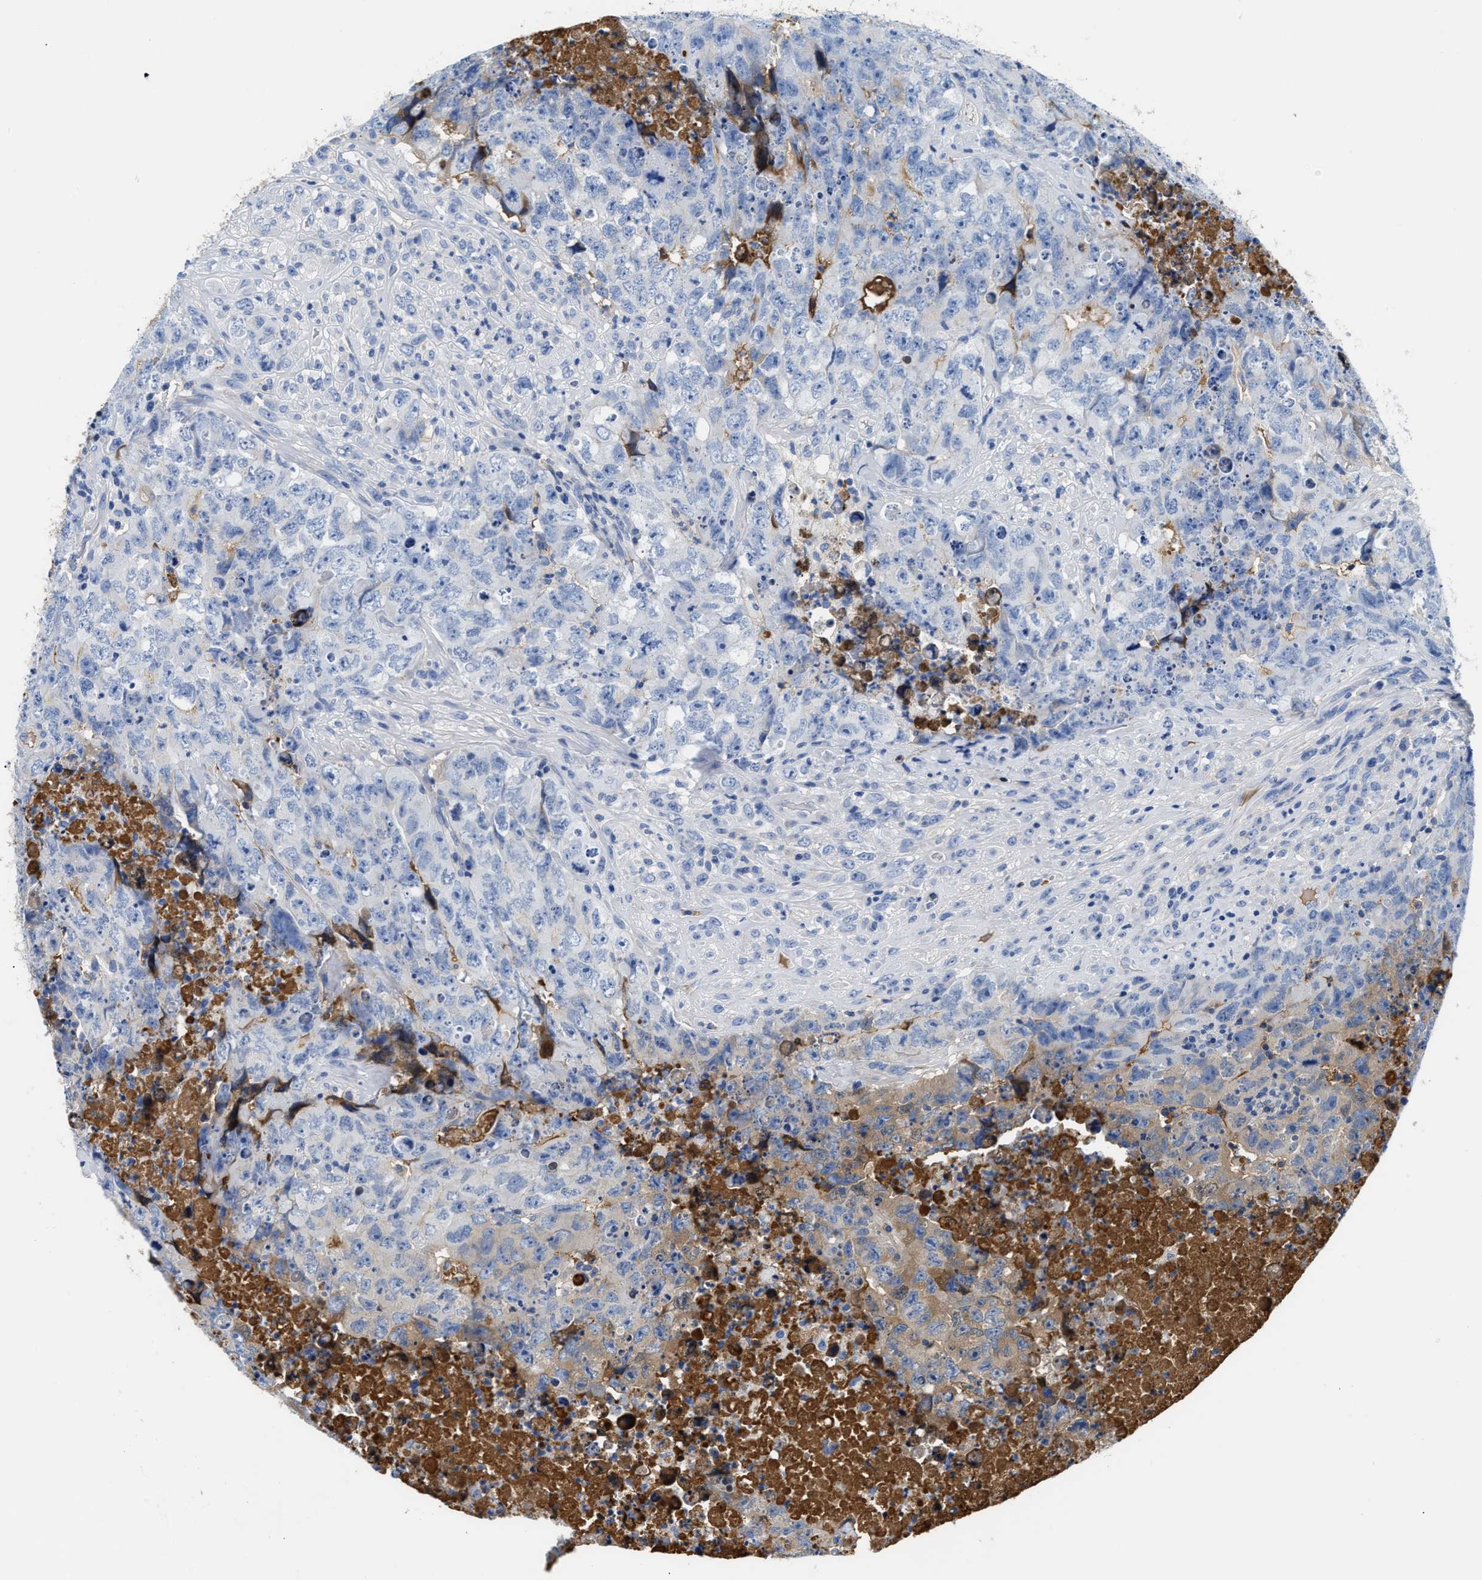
{"staining": {"intensity": "weak", "quantity": "25%-75%", "location": "cytoplasmic/membranous"}, "tissue": "testis cancer", "cell_type": "Tumor cells", "image_type": "cancer", "snomed": [{"axis": "morphology", "description": "Carcinoma, Embryonal, NOS"}, {"axis": "topography", "description": "Testis"}], "caption": "Brown immunohistochemical staining in human testis cancer displays weak cytoplasmic/membranous positivity in about 25%-75% of tumor cells. The protein is stained brown, and the nuclei are stained in blue (DAB IHC with brightfield microscopy, high magnification).", "gene": "GC", "patient": {"sex": "male", "age": 32}}